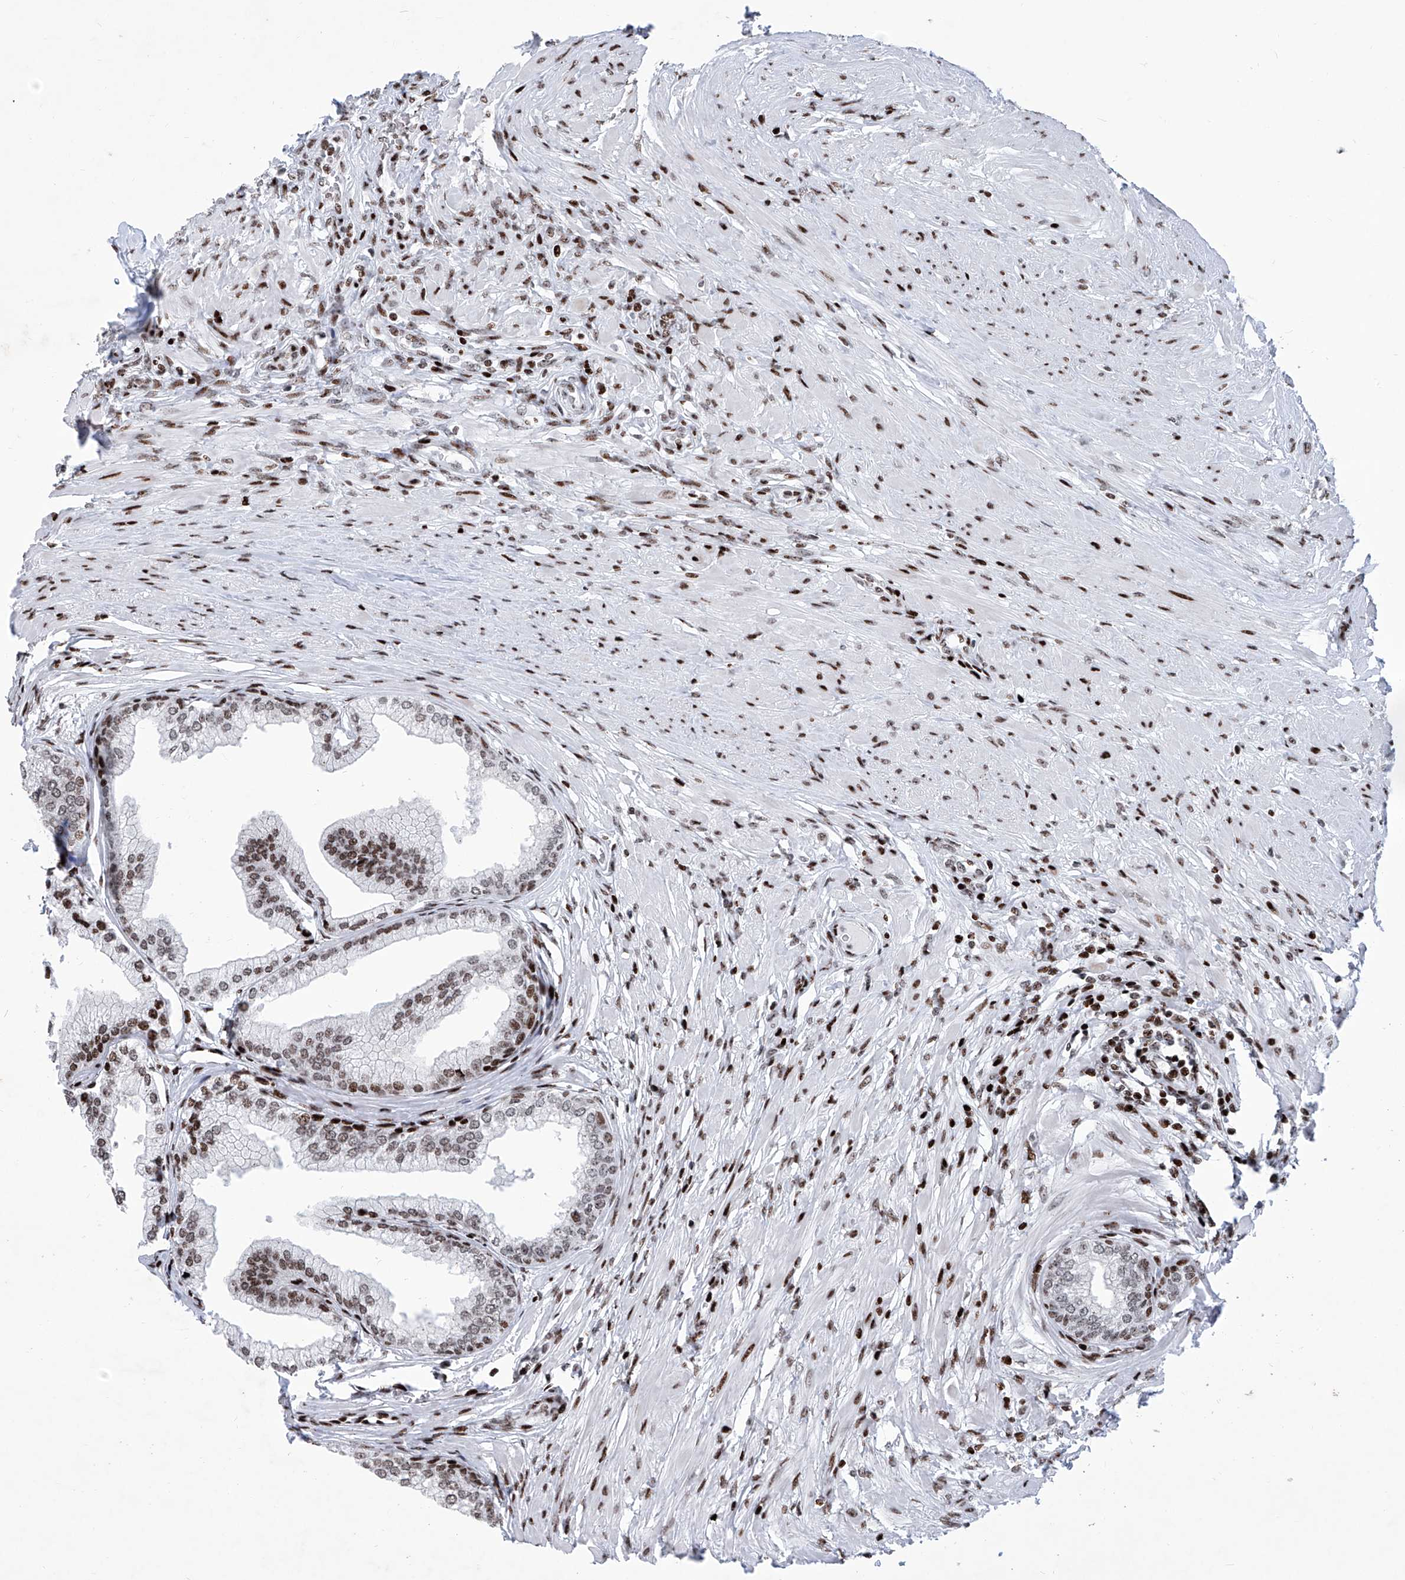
{"staining": {"intensity": "moderate", "quantity": ">75%", "location": "nuclear"}, "tissue": "prostate", "cell_type": "Glandular cells", "image_type": "normal", "snomed": [{"axis": "morphology", "description": "Normal tissue, NOS"}, {"axis": "morphology", "description": "Urothelial carcinoma, Low grade"}, {"axis": "topography", "description": "Urinary bladder"}, {"axis": "topography", "description": "Prostate"}], "caption": "A brown stain highlights moderate nuclear expression of a protein in glandular cells of benign human prostate.", "gene": "HEY2", "patient": {"sex": "male", "age": 60}}